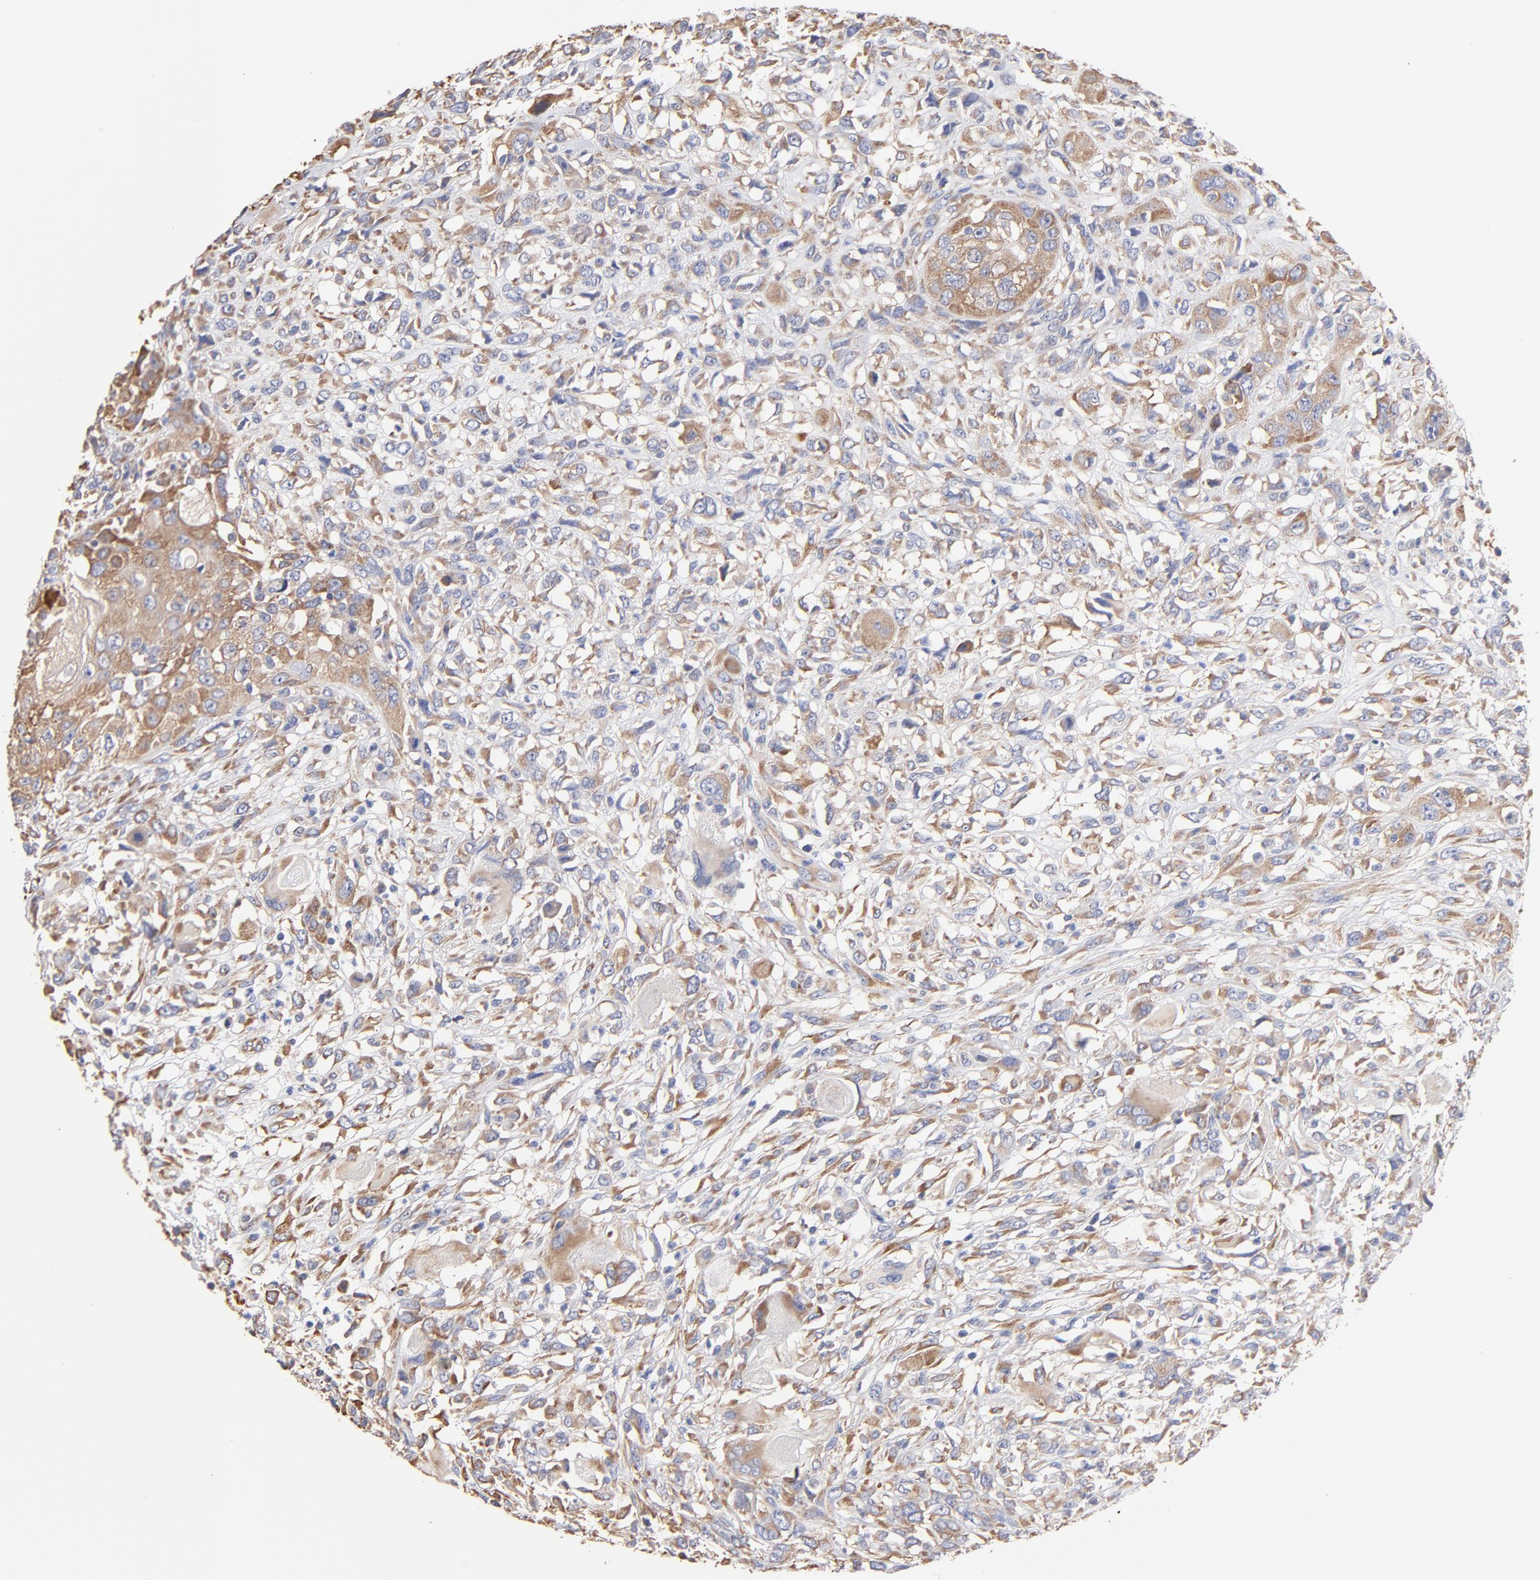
{"staining": {"intensity": "weak", "quantity": ">75%", "location": "cytoplasmic/membranous"}, "tissue": "head and neck cancer", "cell_type": "Tumor cells", "image_type": "cancer", "snomed": [{"axis": "morphology", "description": "Neoplasm, malignant, NOS"}, {"axis": "topography", "description": "Salivary gland"}, {"axis": "topography", "description": "Head-Neck"}], "caption": "Head and neck neoplasm (malignant) stained for a protein displays weak cytoplasmic/membranous positivity in tumor cells. (DAB (3,3'-diaminobenzidine) IHC with brightfield microscopy, high magnification).", "gene": "RPL9", "patient": {"sex": "male", "age": 43}}